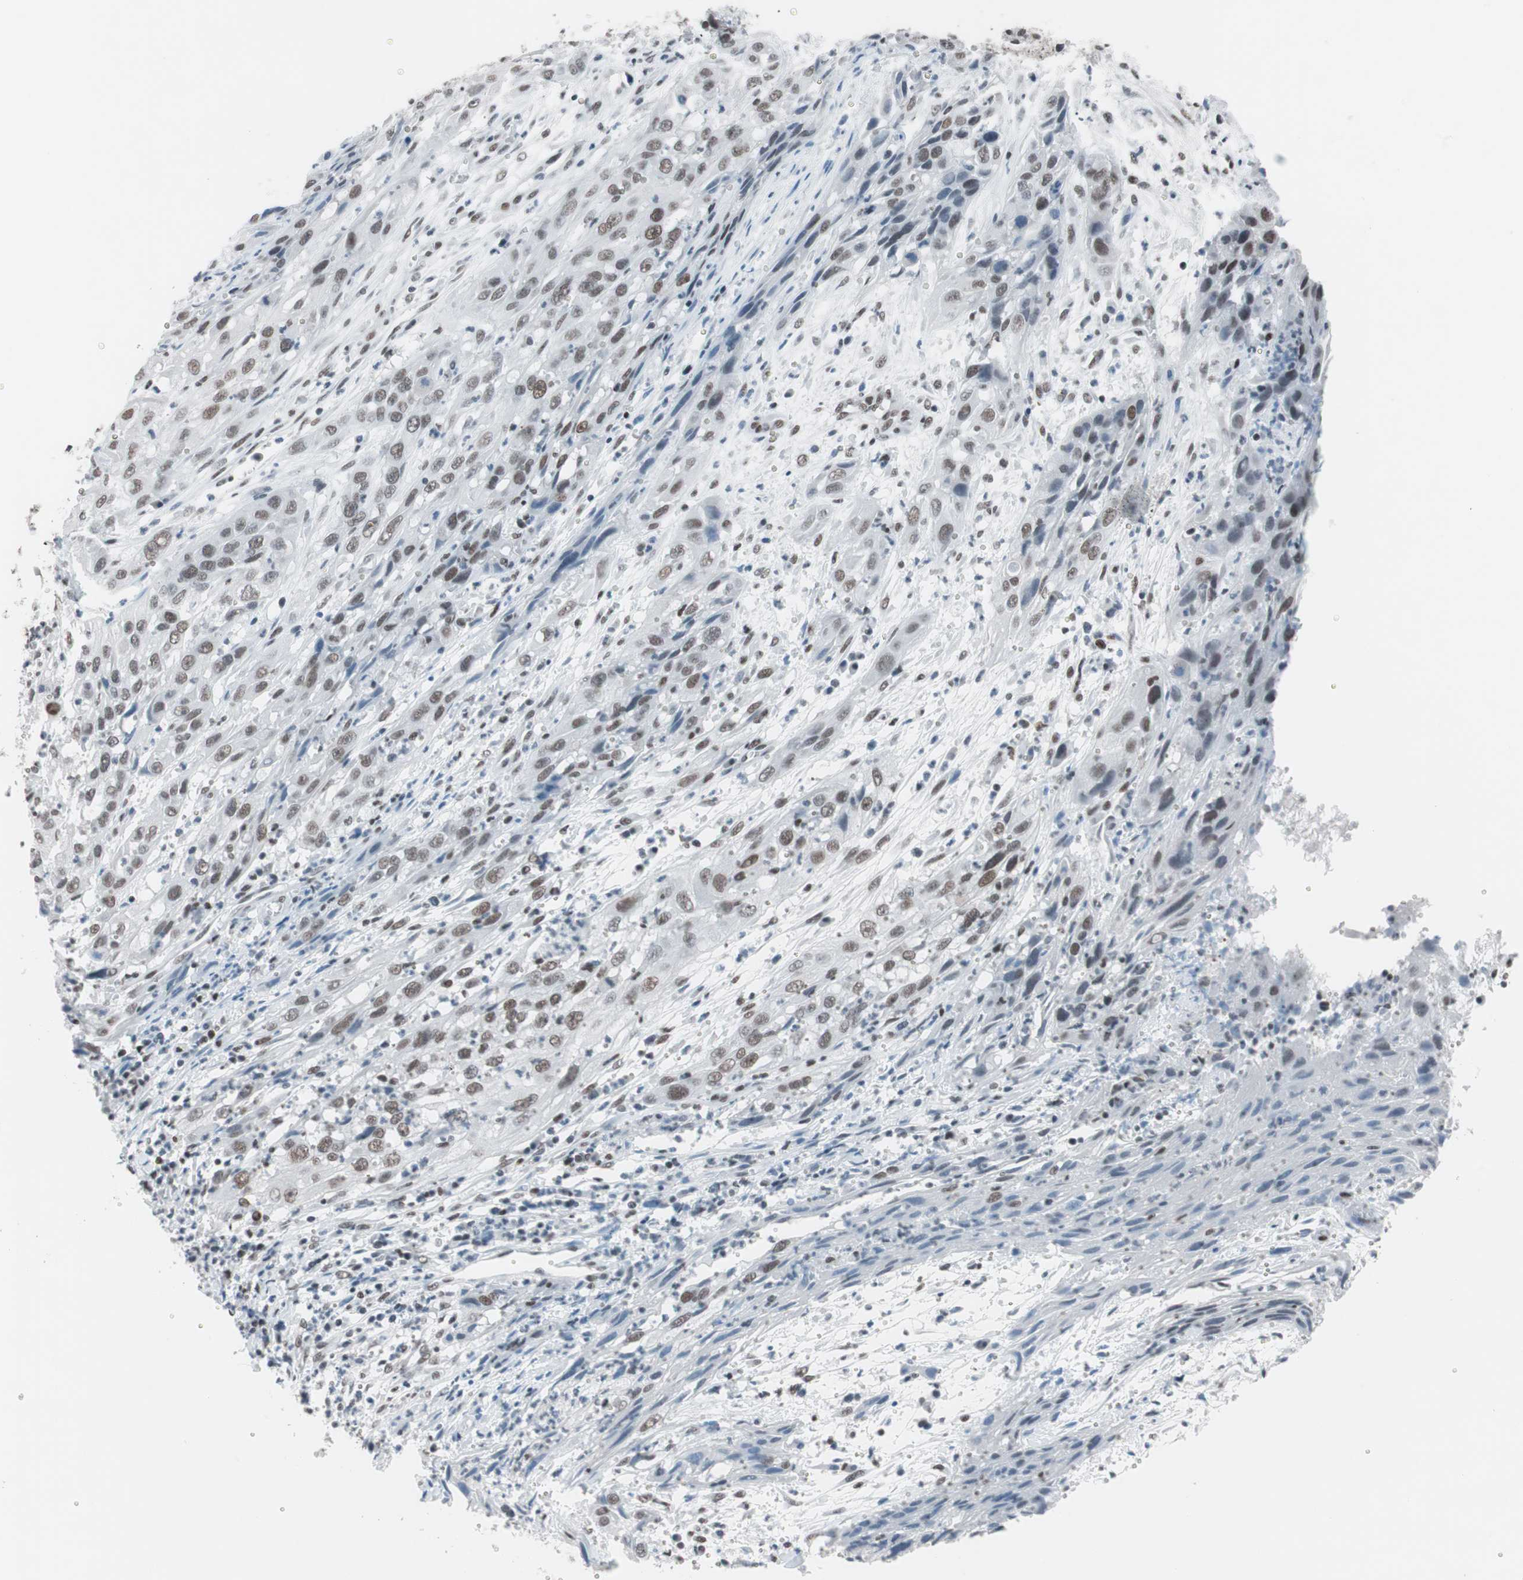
{"staining": {"intensity": "moderate", "quantity": "25%-75%", "location": "nuclear"}, "tissue": "cervical cancer", "cell_type": "Tumor cells", "image_type": "cancer", "snomed": [{"axis": "morphology", "description": "Squamous cell carcinoma, NOS"}, {"axis": "topography", "description": "Cervix"}], "caption": "Protein expression by immunohistochemistry (IHC) exhibits moderate nuclear positivity in about 25%-75% of tumor cells in cervical squamous cell carcinoma.", "gene": "ARID1A", "patient": {"sex": "female", "age": 32}}